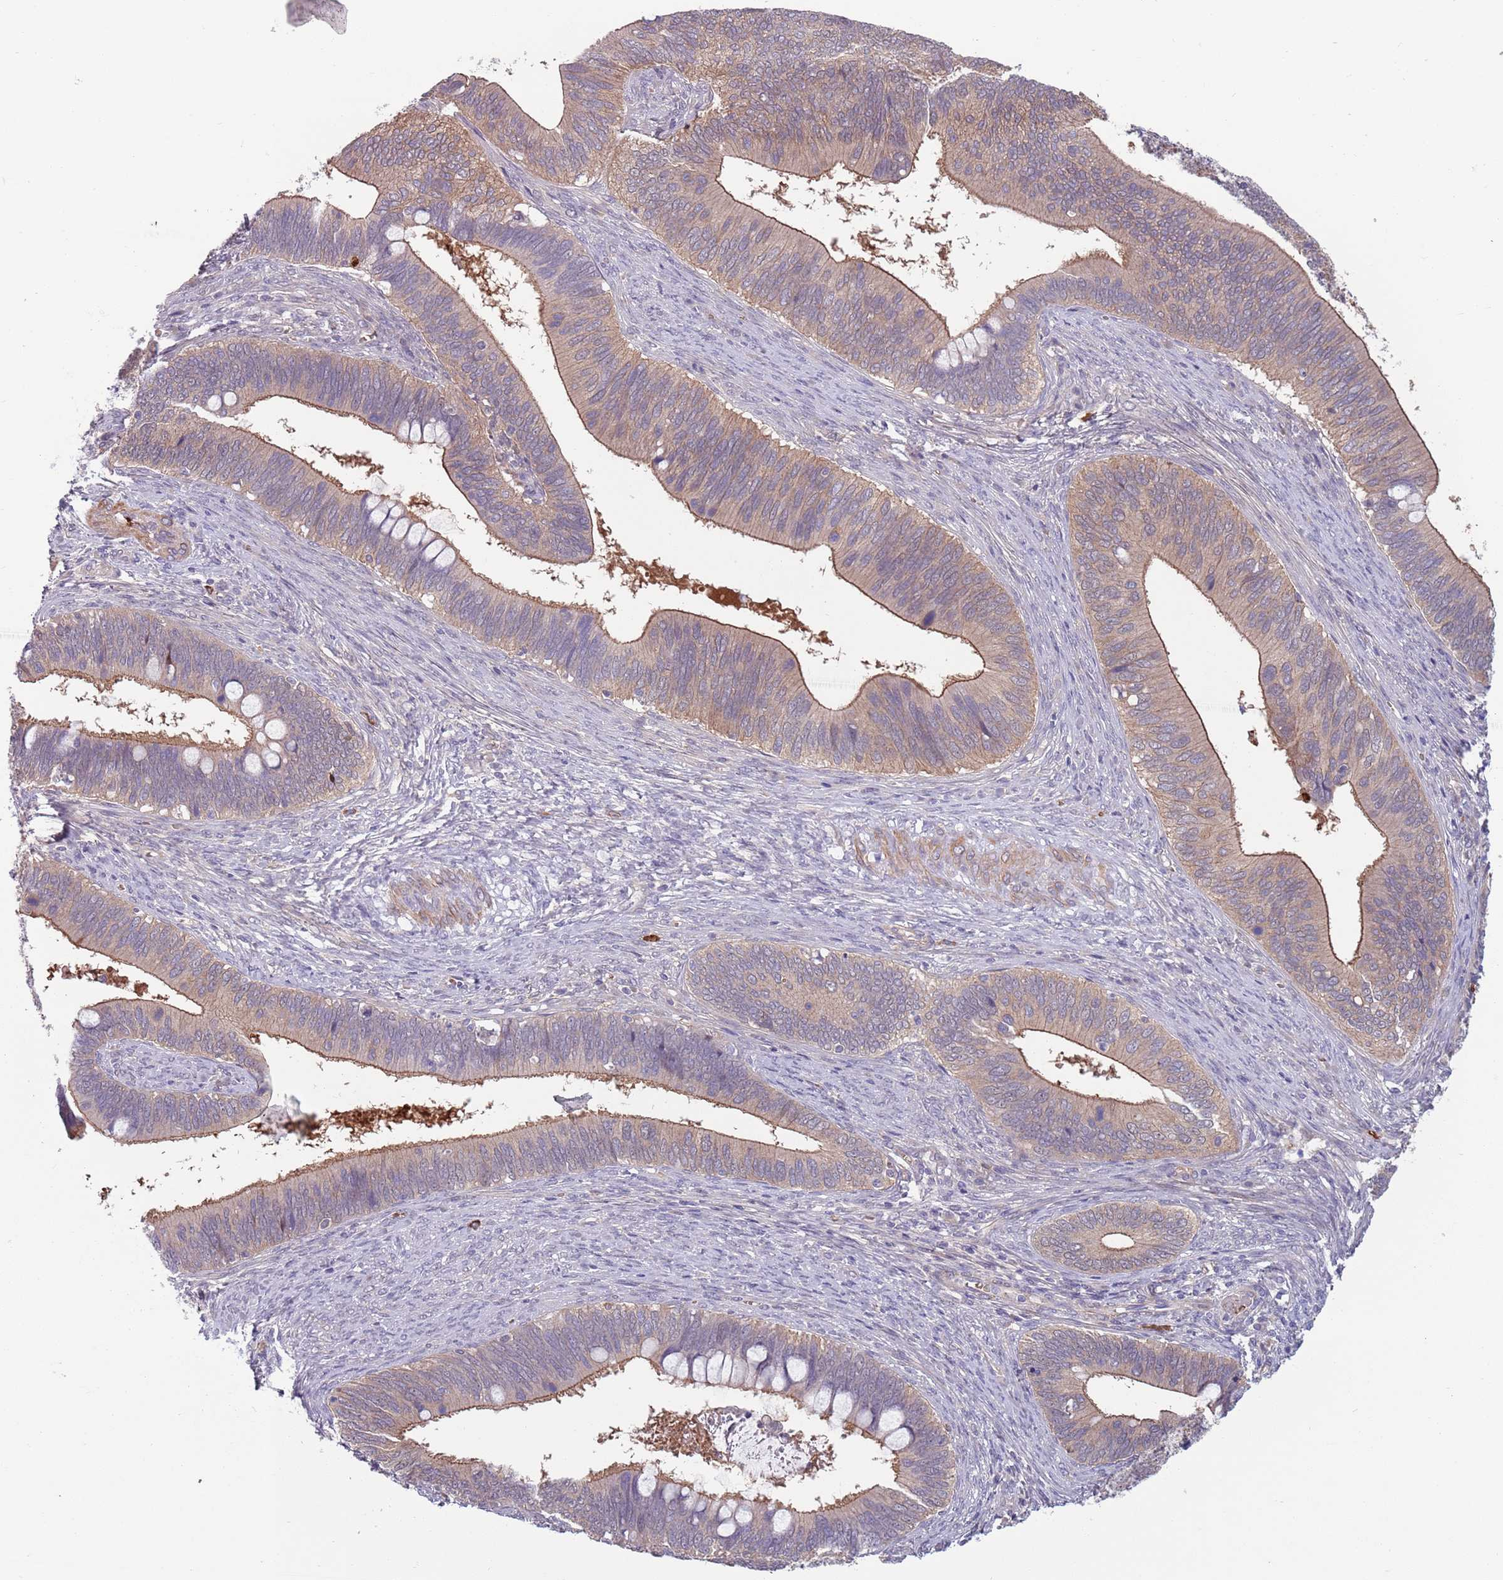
{"staining": {"intensity": "moderate", "quantity": "25%-75%", "location": "cytoplasmic/membranous"}, "tissue": "cervical cancer", "cell_type": "Tumor cells", "image_type": "cancer", "snomed": [{"axis": "morphology", "description": "Adenocarcinoma, NOS"}, {"axis": "topography", "description": "Cervix"}], "caption": "Brown immunohistochemical staining in human adenocarcinoma (cervical) displays moderate cytoplasmic/membranous expression in approximately 25%-75% of tumor cells.", "gene": "CLNS1A", "patient": {"sex": "female", "age": 42}}